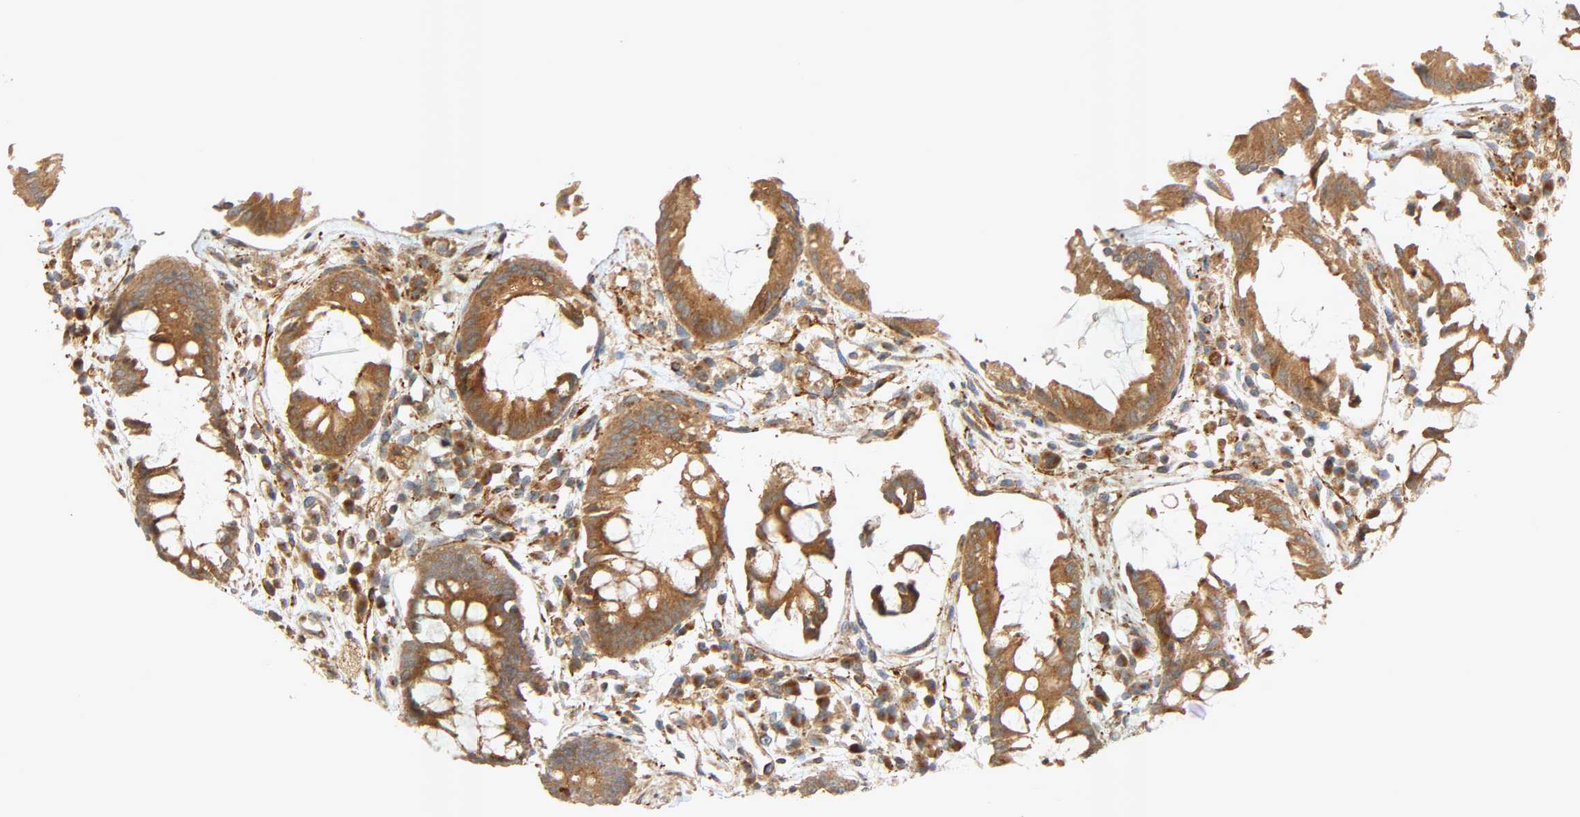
{"staining": {"intensity": "strong", "quantity": "<25%", "location": "cytoplasmic/membranous"}, "tissue": "rectum", "cell_type": "Glandular cells", "image_type": "normal", "snomed": [{"axis": "morphology", "description": "Normal tissue, NOS"}, {"axis": "topography", "description": "Rectum"}], "caption": "This photomicrograph exhibits immunohistochemistry staining of normal human rectum, with medium strong cytoplasmic/membranous expression in about <25% of glandular cells.", "gene": "SGSM1", "patient": {"sex": "female", "age": 46}}